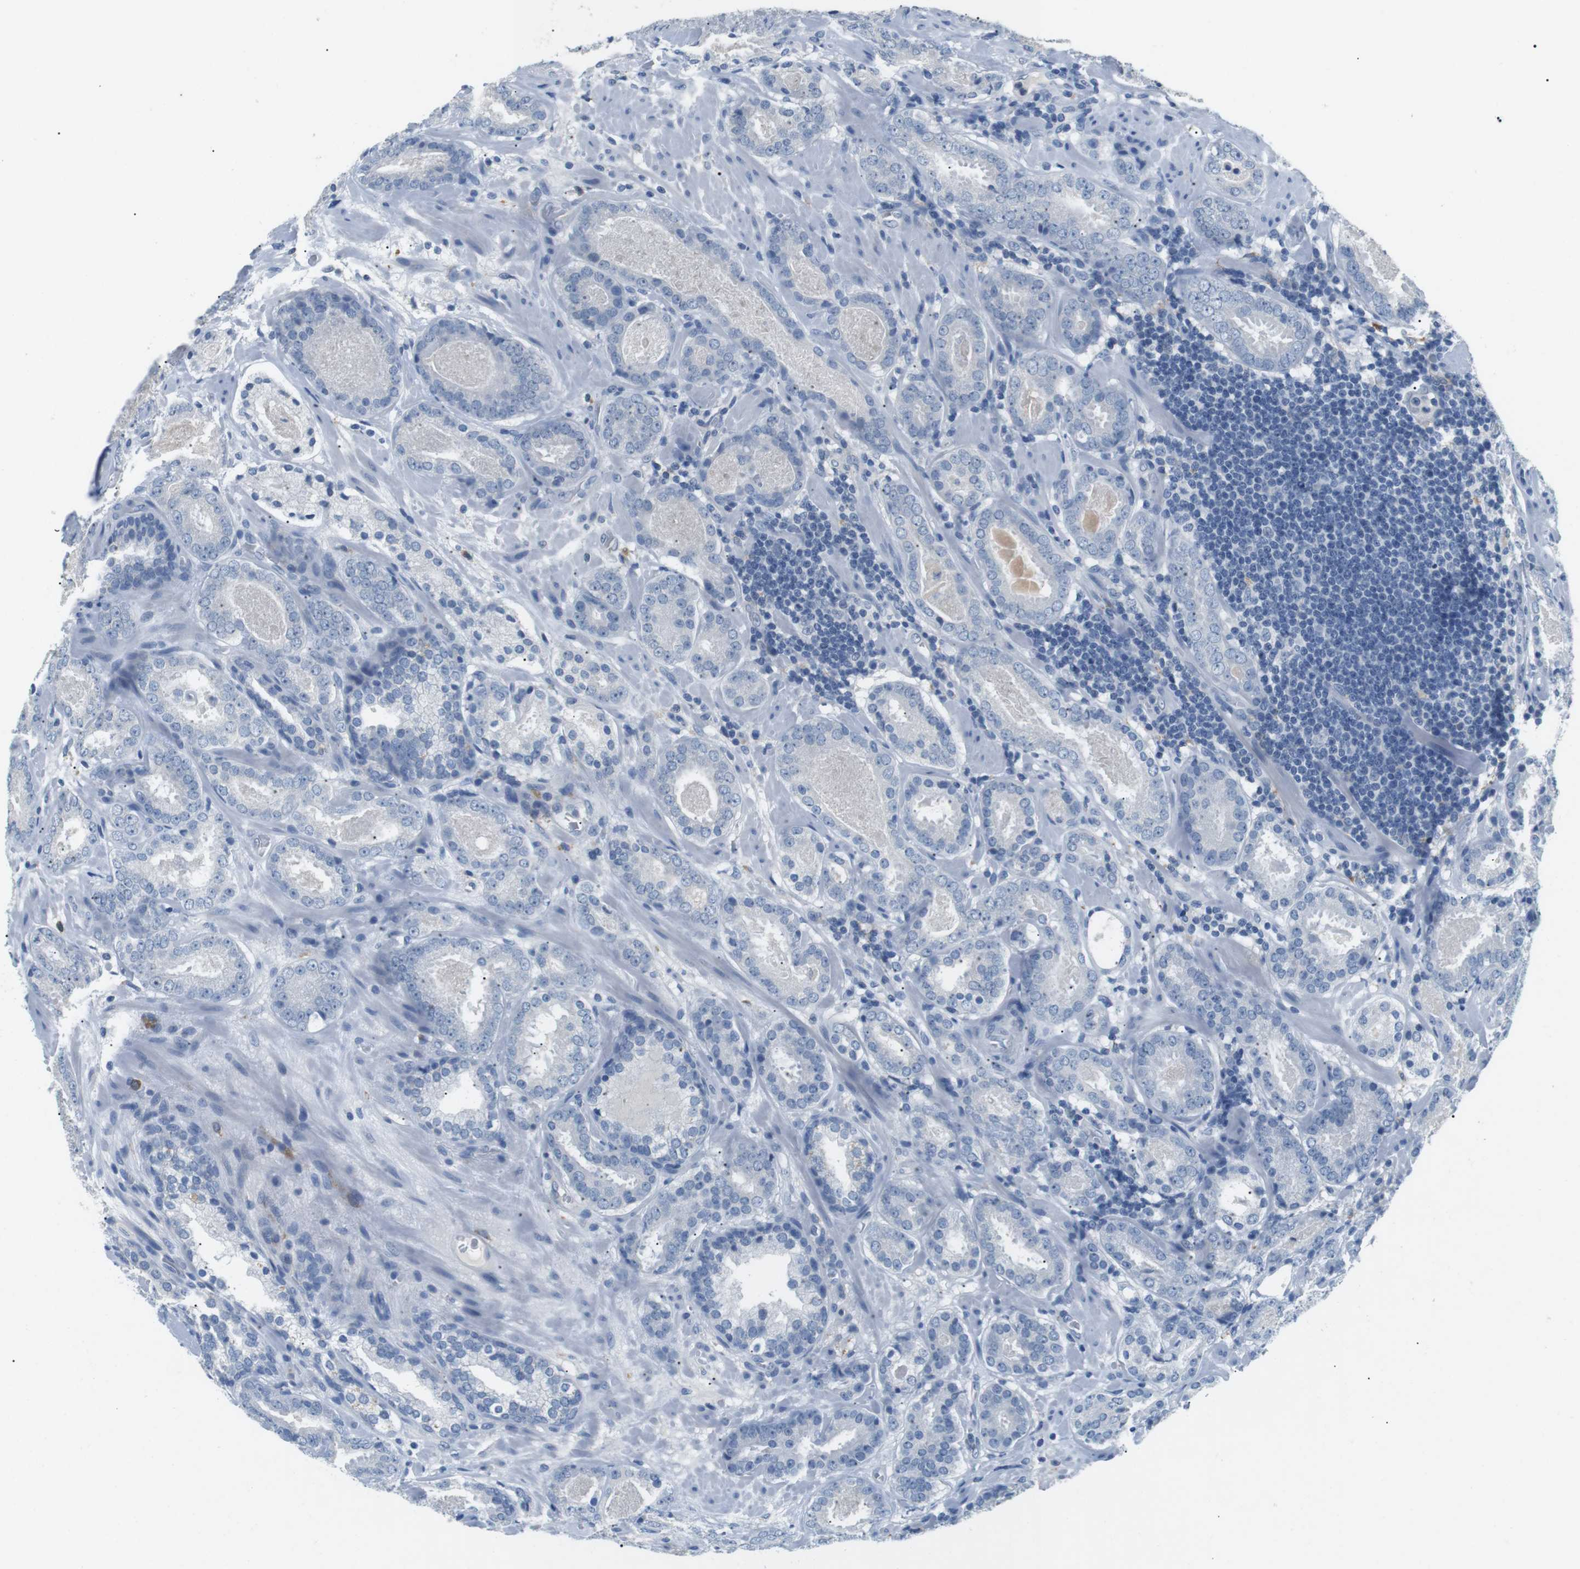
{"staining": {"intensity": "negative", "quantity": "none", "location": "none"}, "tissue": "prostate cancer", "cell_type": "Tumor cells", "image_type": "cancer", "snomed": [{"axis": "morphology", "description": "Adenocarcinoma, Low grade"}, {"axis": "topography", "description": "Prostate"}], "caption": "This photomicrograph is of prostate low-grade adenocarcinoma stained with immunohistochemistry to label a protein in brown with the nuclei are counter-stained blue. There is no staining in tumor cells.", "gene": "FCGRT", "patient": {"sex": "male", "age": 69}}